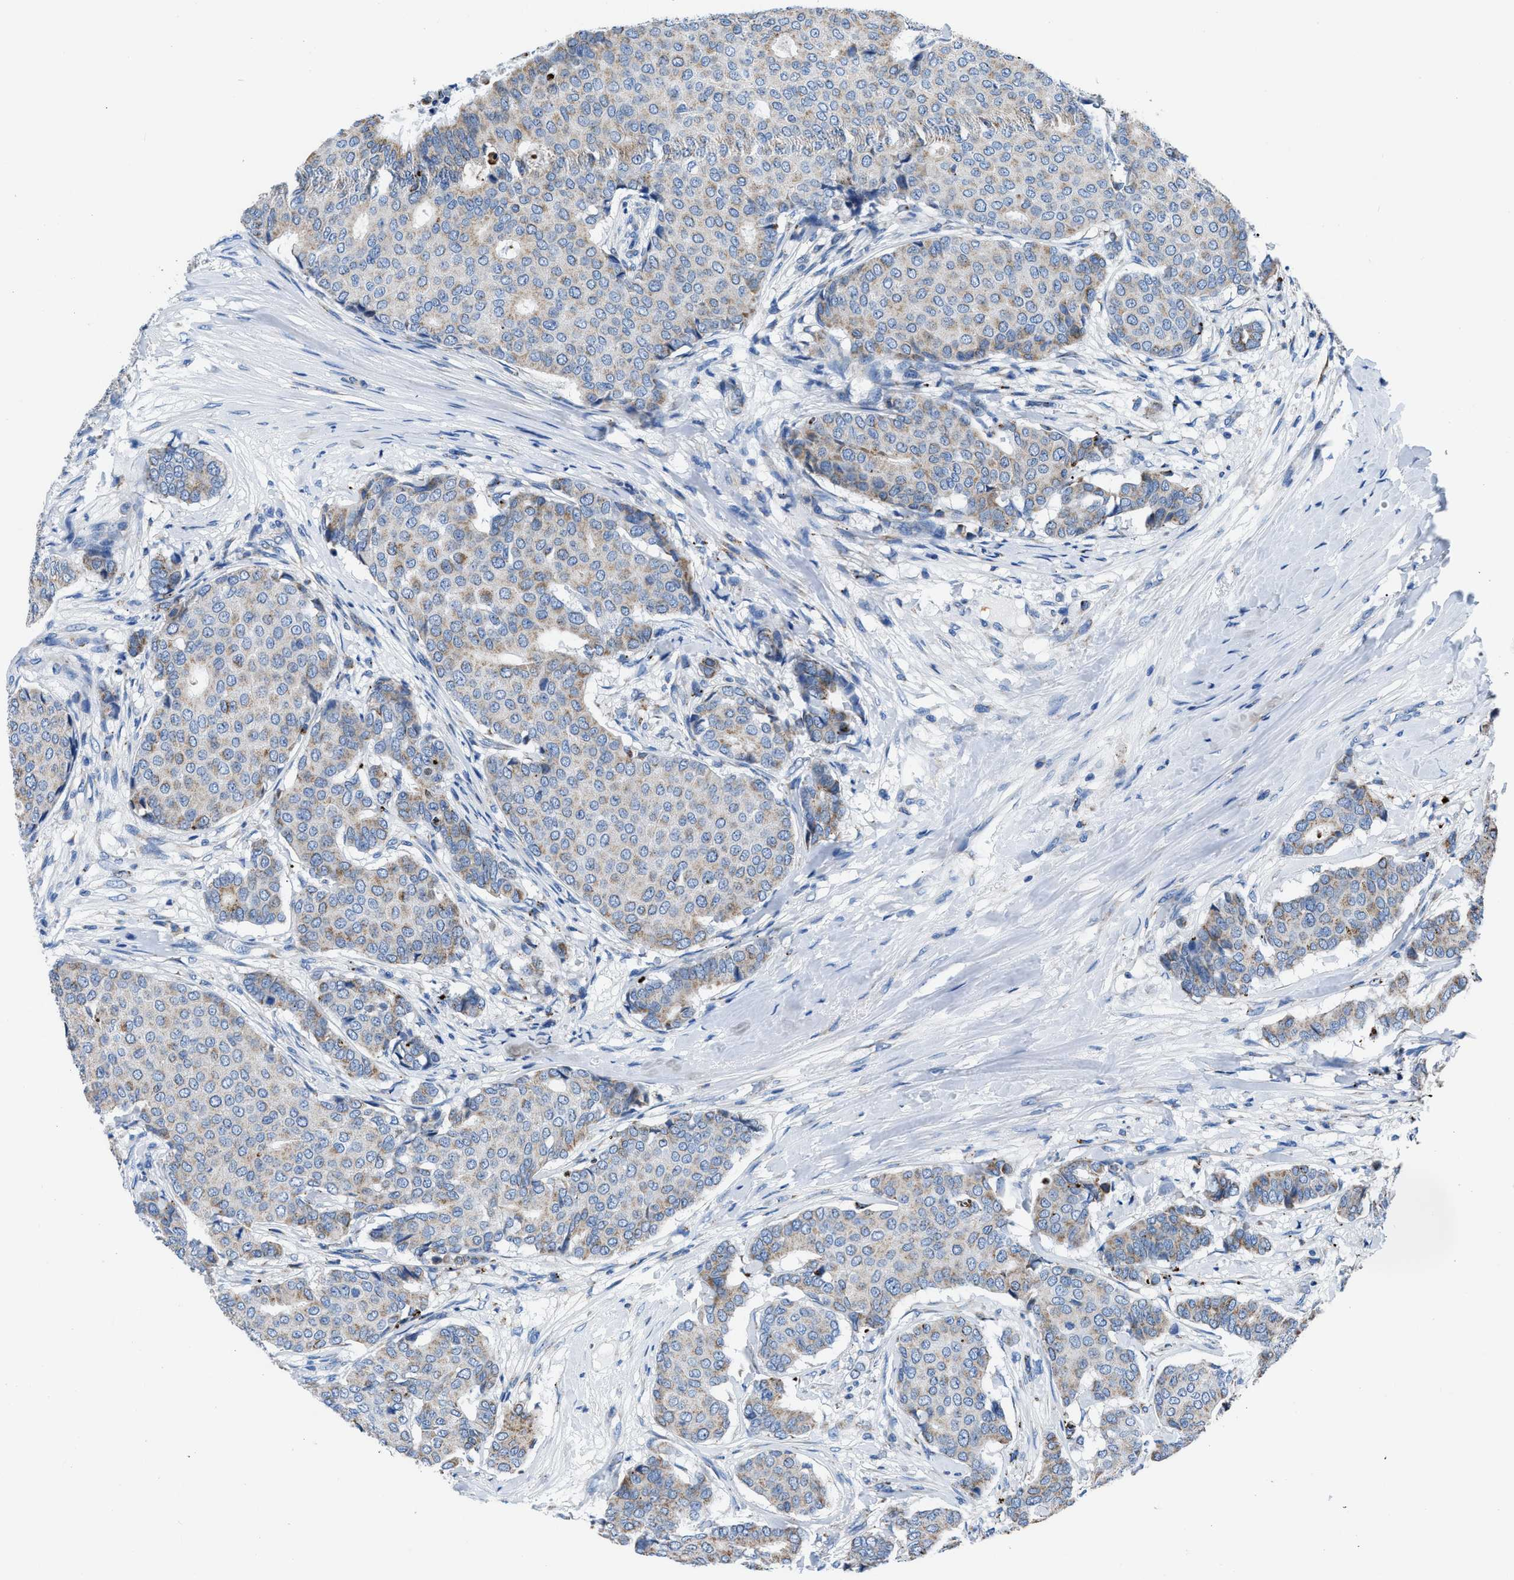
{"staining": {"intensity": "moderate", "quantity": "25%-75%", "location": "cytoplasmic/membranous"}, "tissue": "breast cancer", "cell_type": "Tumor cells", "image_type": "cancer", "snomed": [{"axis": "morphology", "description": "Duct carcinoma"}, {"axis": "topography", "description": "Breast"}], "caption": "The image reveals staining of infiltrating ductal carcinoma (breast), revealing moderate cytoplasmic/membranous protein expression (brown color) within tumor cells. (IHC, brightfield microscopy, high magnification).", "gene": "ZDHHC3", "patient": {"sex": "female", "age": 75}}